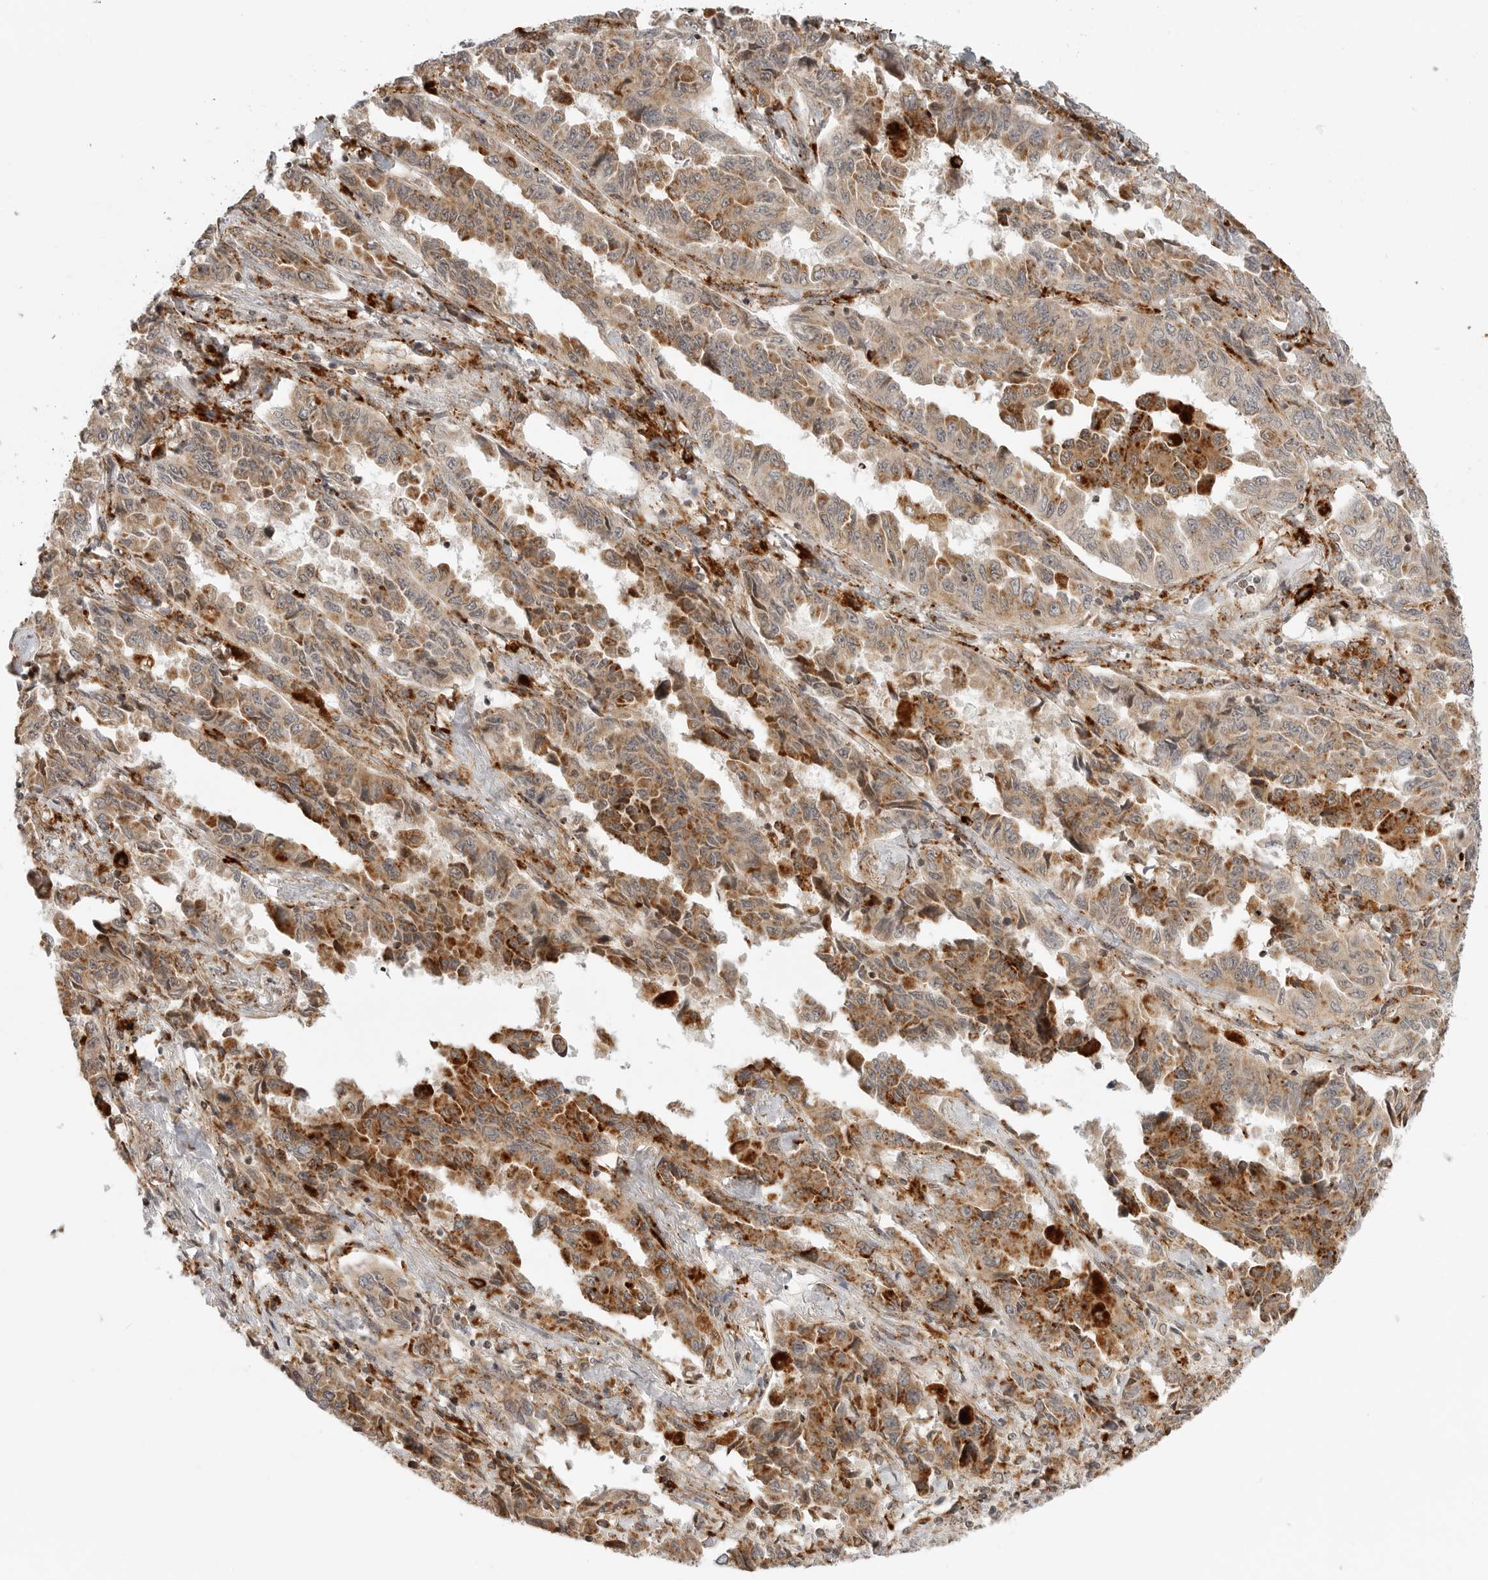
{"staining": {"intensity": "moderate", "quantity": ">75%", "location": "cytoplasmic/membranous"}, "tissue": "lung cancer", "cell_type": "Tumor cells", "image_type": "cancer", "snomed": [{"axis": "morphology", "description": "Adenocarcinoma, NOS"}, {"axis": "topography", "description": "Lung"}], "caption": "This photomicrograph exhibits IHC staining of human adenocarcinoma (lung), with medium moderate cytoplasmic/membranous expression in approximately >75% of tumor cells.", "gene": "IDUA", "patient": {"sex": "female", "age": 51}}